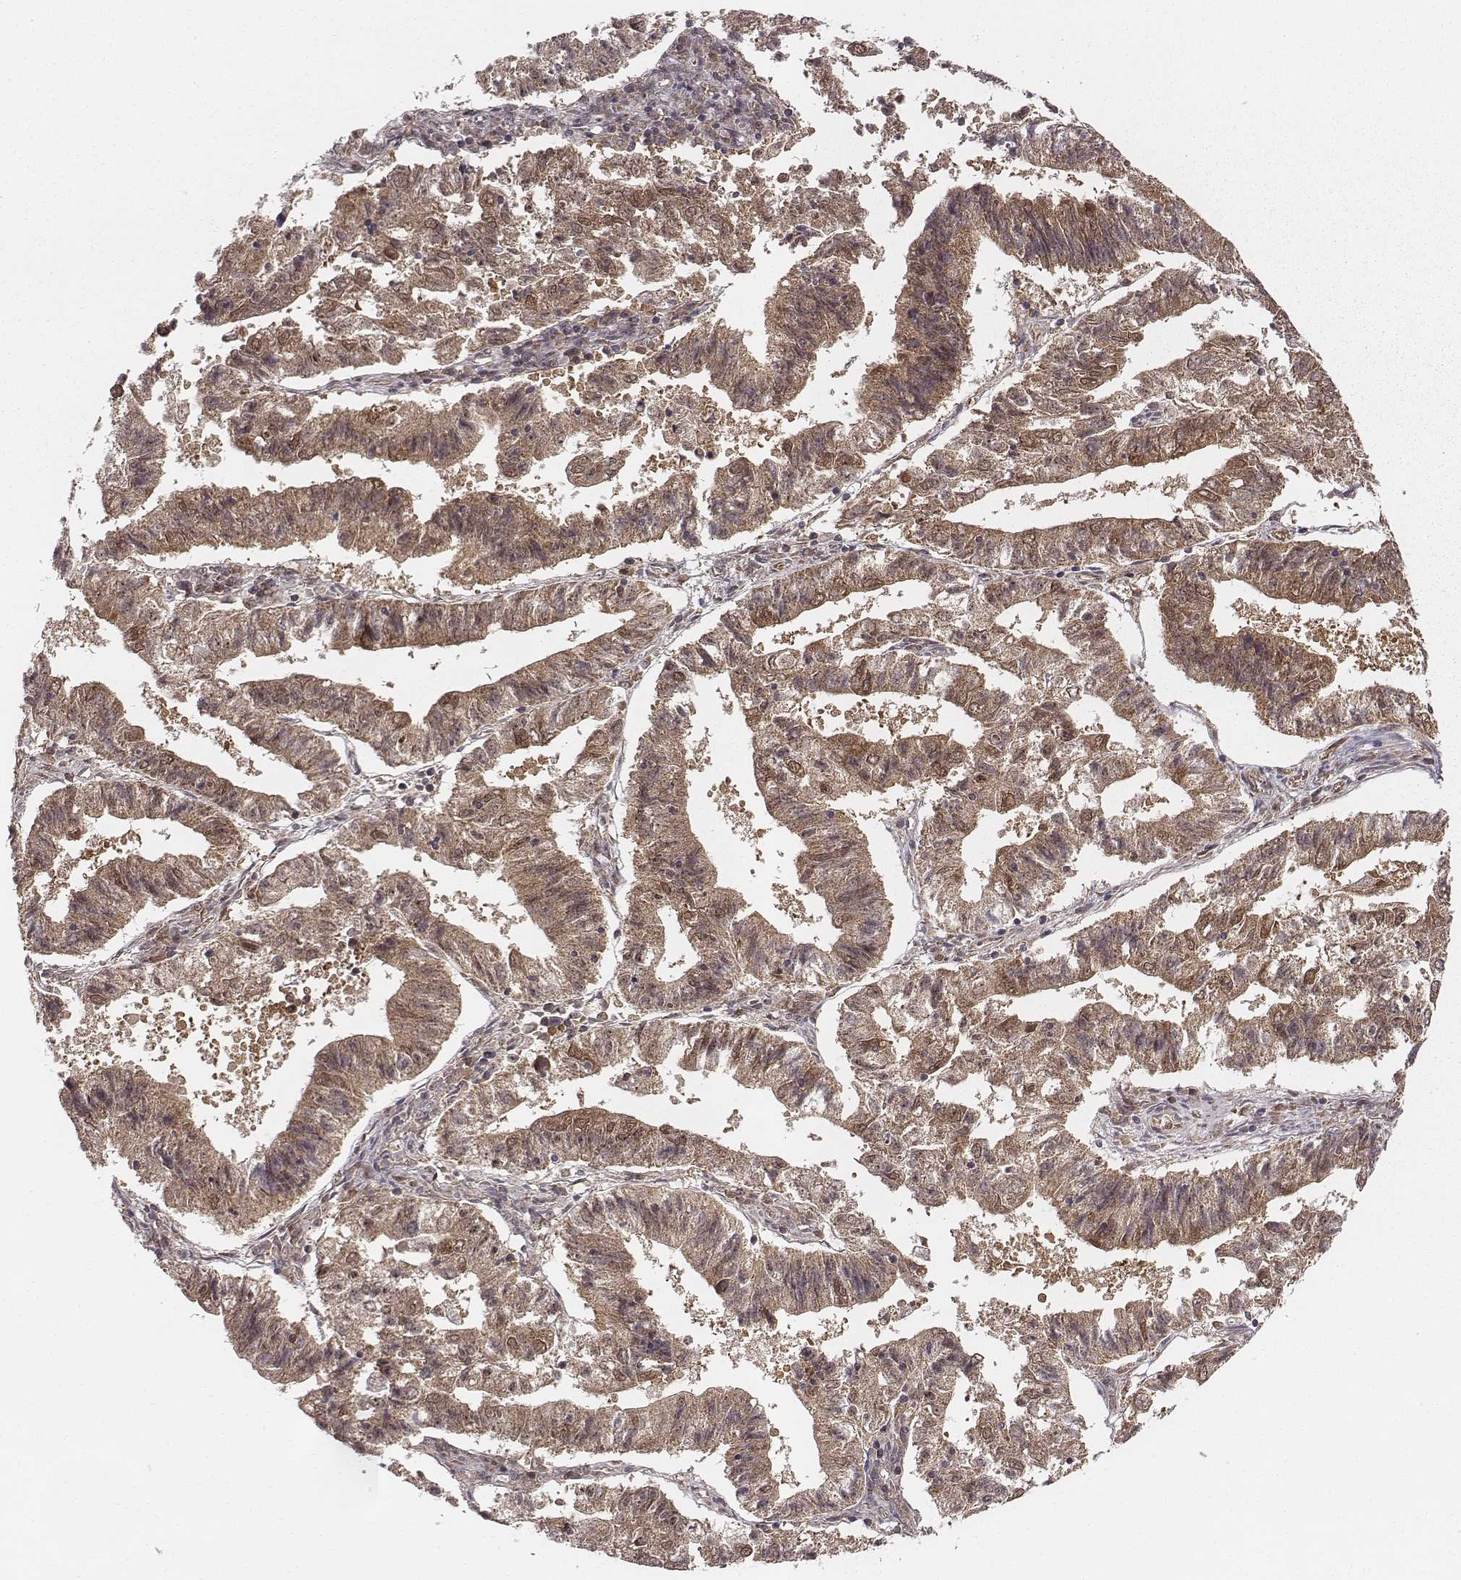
{"staining": {"intensity": "moderate", "quantity": ">75%", "location": "cytoplasmic/membranous"}, "tissue": "endometrial cancer", "cell_type": "Tumor cells", "image_type": "cancer", "snomed": [{"axis": "morphology", "description": "Adenocarcinoma, NOS"}, {"axis": "topography", "description": "Endometrium"}], "caption": "Approximately >75% of tumor cells in human endometrial cancer (adenocarcinoma) reveal moderate cytoplasmic/membranous protein staining as visualized by brown immunohistochemical staining.", "gene": "VPS26A", "patient": {"sex": "female", "age": 82}}